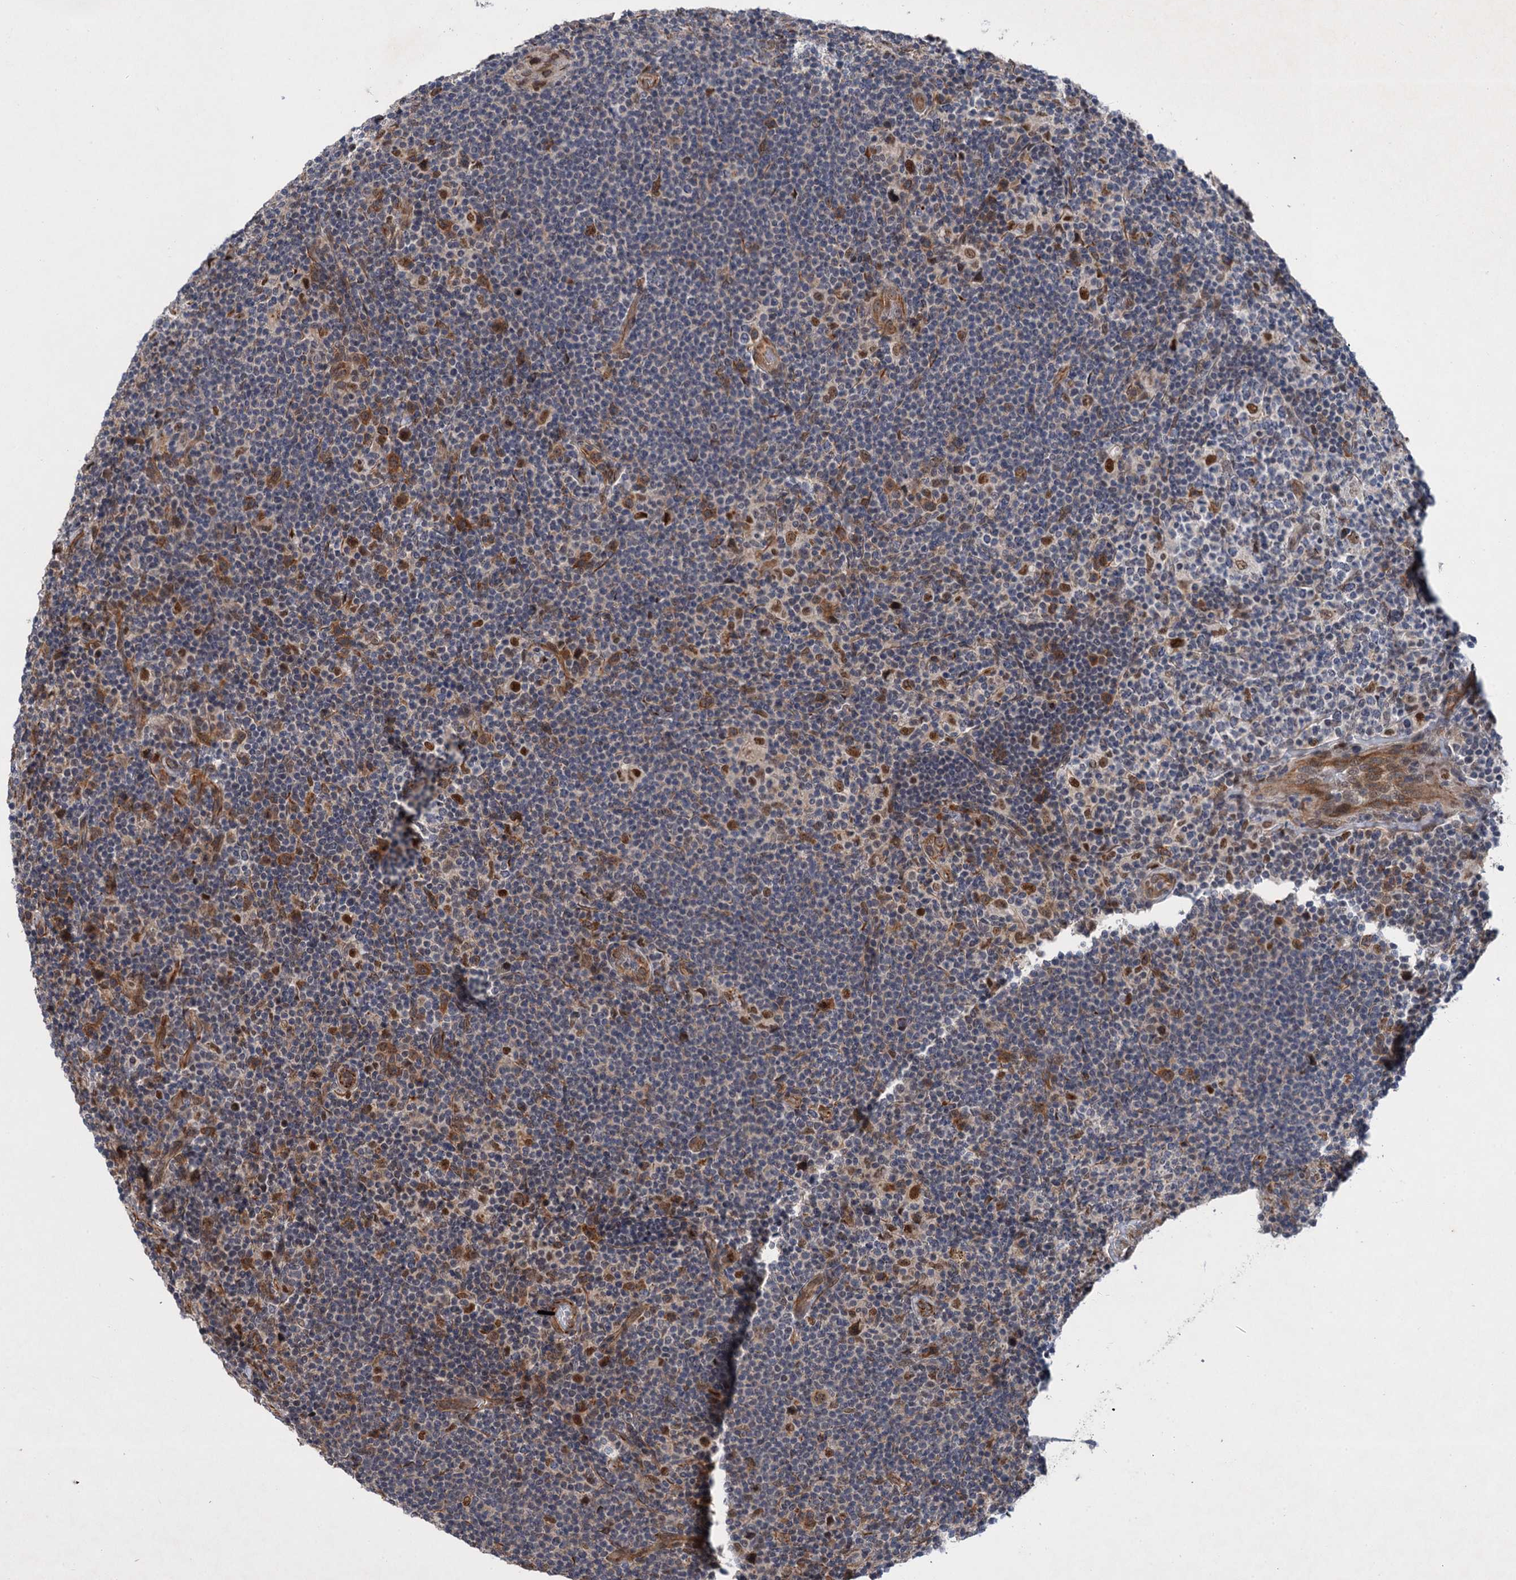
{"staining": {"intensity": "moderate", "quantity": ">75%", "location": "nuclear"}, "tissue": "lymphoma", "cell_type": "Tumor cells", "image_type": "cancer", "snomed": [{"axis": "morphology", "description": "Hodgkin's disease, NOS"}, {"axis": "topography", "description": "Lymph node"}], "caption": "High-magnification brightfield microscopy of lymphoma stained with DAB (3,3'-diaminobenzidine) (brown) and counterstained with hematoxylin (blue). tumor cells exhibit moderate nuclear expression is present in approximately>75% of cells. The protein is stained brown, and the nuclei are stained in blue (DAB (3,3'-diaminobenzidine) IHC with brightfield microscopy, high magnification).", "gene": "TTC31", "patient": {"sex": "female", "age": 57}}